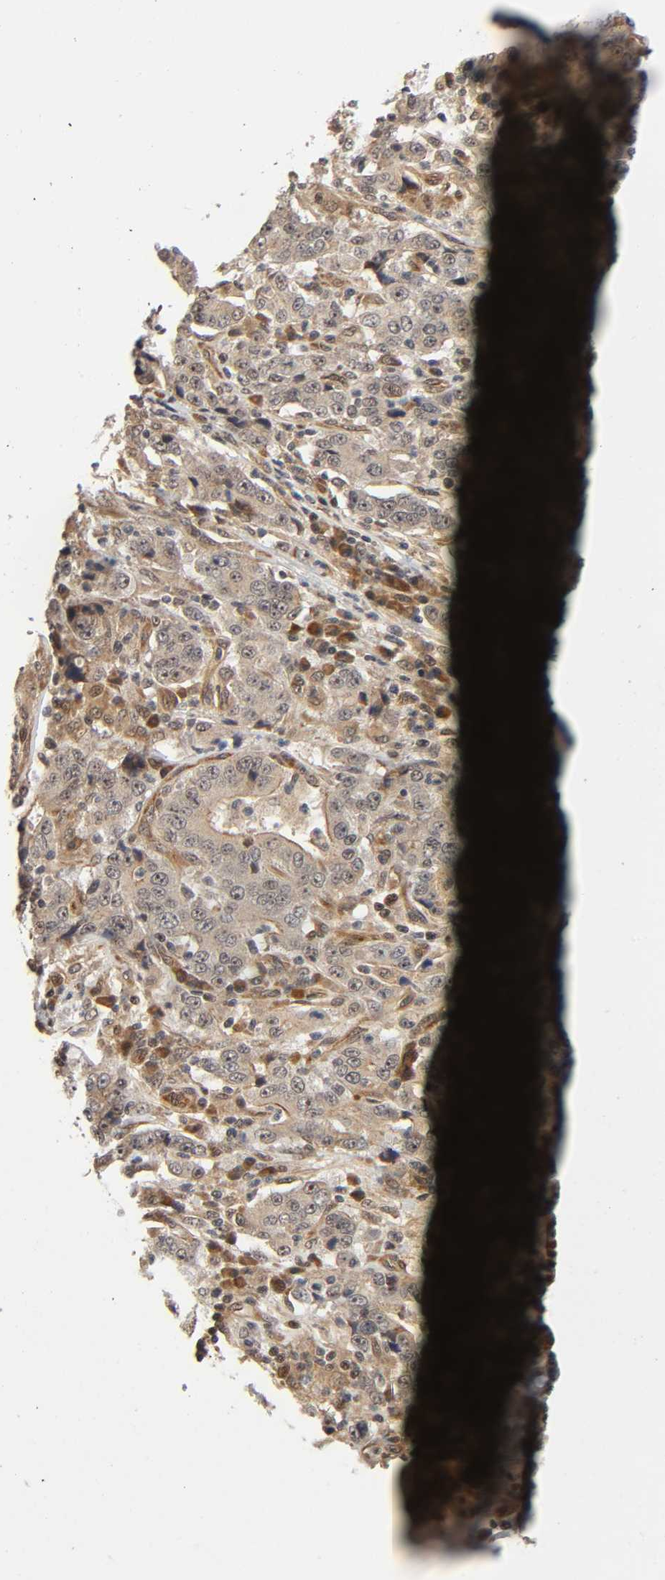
{"staining": {"intensity": "weak", "quantity": ">75%", "location": "cytoplasmic/membranous"}, "tissue": "stomach cancer", "cell_type": "Tumor cells", "image_type": "cancer", "snomed": [{"axis": "morphology", "description": "Normal tissue, NOS"}, {"axis": "morphology", "description": "Adenocarcinoma, NOS"}, {"axis": "topography", "description": "Stomach, upper"}, {"axis": "topography", "description": "Stomach"}], "caption": "Brown immunohistochemical staining in stomach adenocarcinoma exhibits weak cytoplasmic/membranous staining in about >75% of tumor cells. The protein of interest is shown in brown color, while the nuclei are stained blue.", "gene": "IQCJ-SCHIP1", "patient": {"sex": "male", "age": 59}}